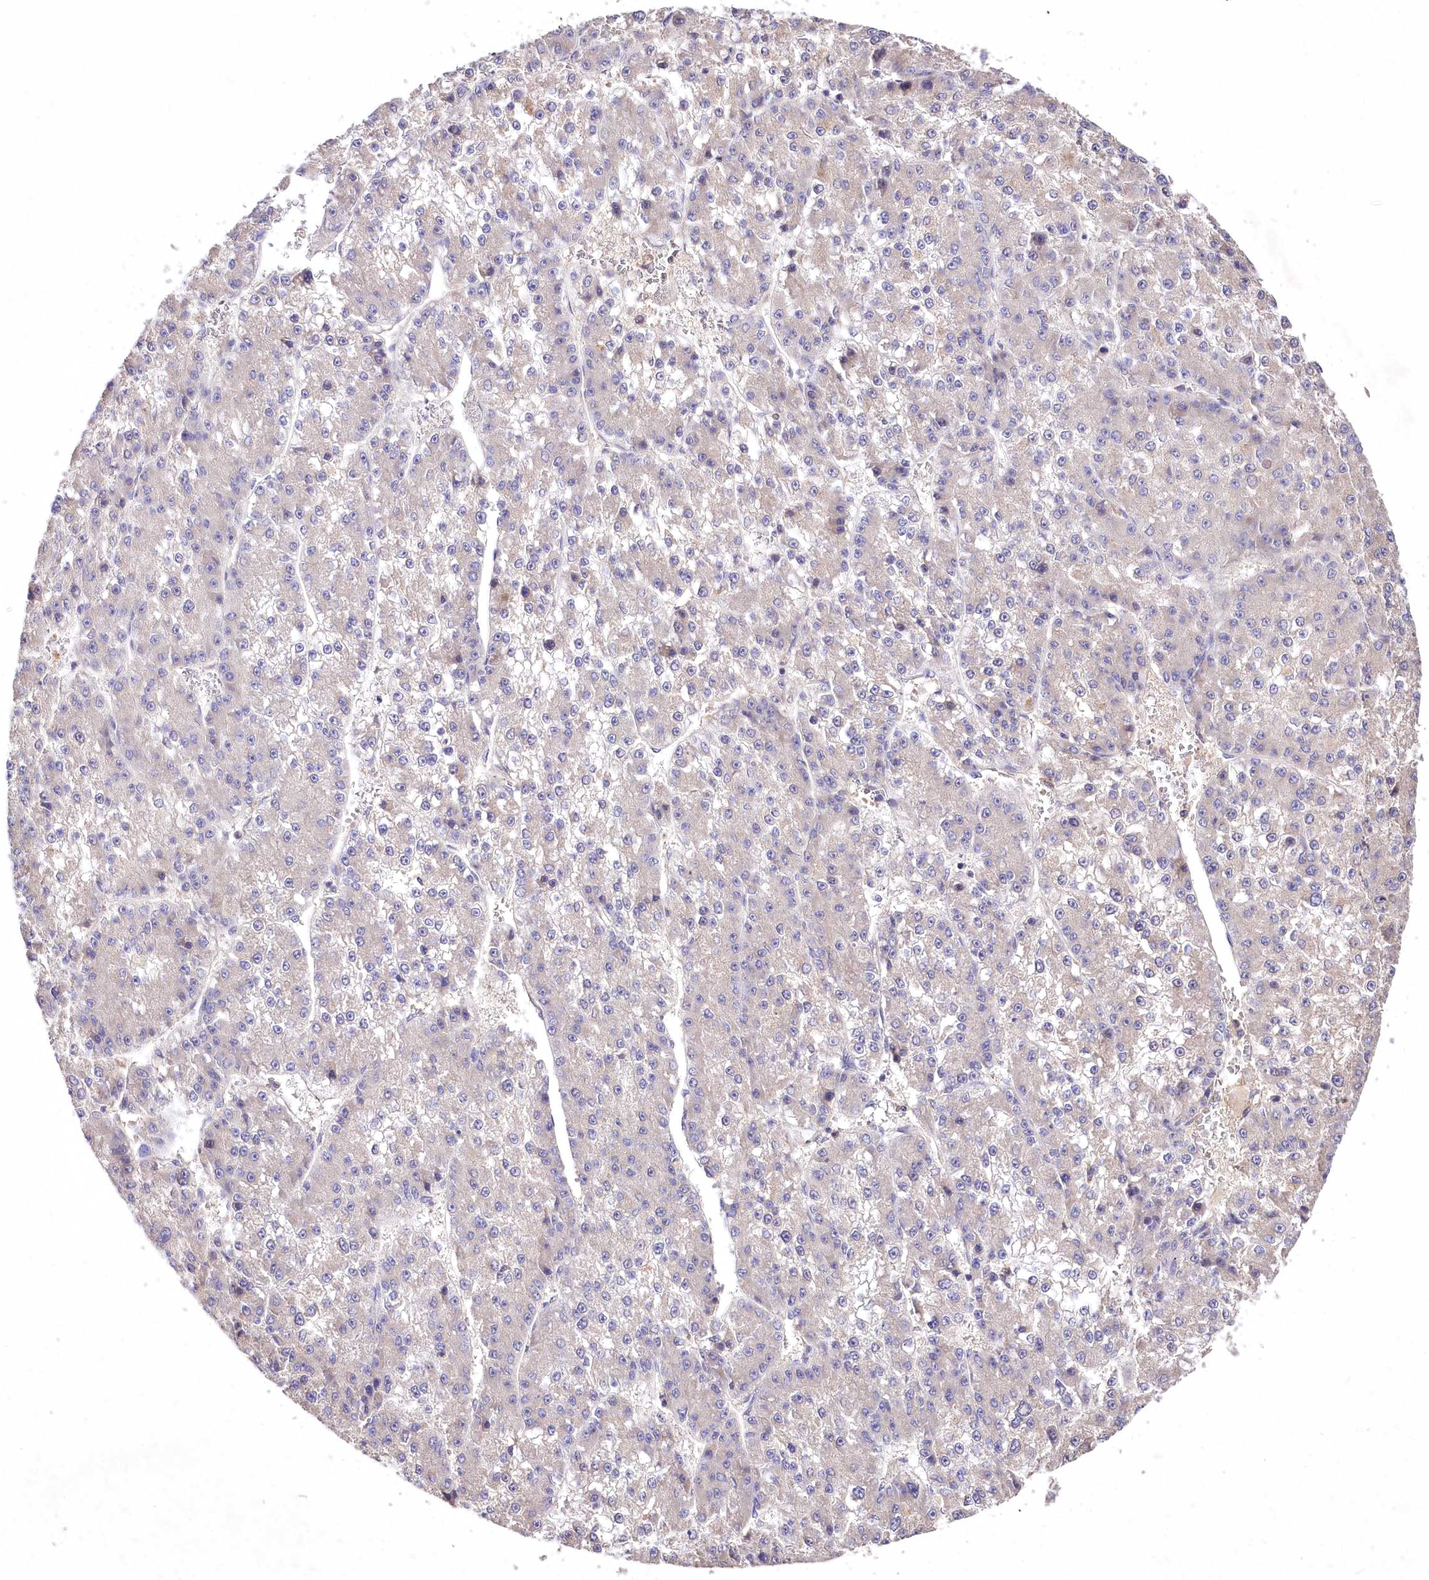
{"staining": {"intensity": "negative", "quantity": "none", "location": "none"}, "tissue": "liver cancer", "cell_type": "Tumor cells", "image_type": "cancer", "snomed": [{"axis": "morphology", "description": "Carcinoma, Hepatocellular, NOS"}, {"axis": "topography", "description": "Liver"}], "caption": "Micrograph shows no significant protein staining in tumor cells of liver cancer.", "gene": "PCYOX1L", "patient": {"sex": "female", "age": 73}}